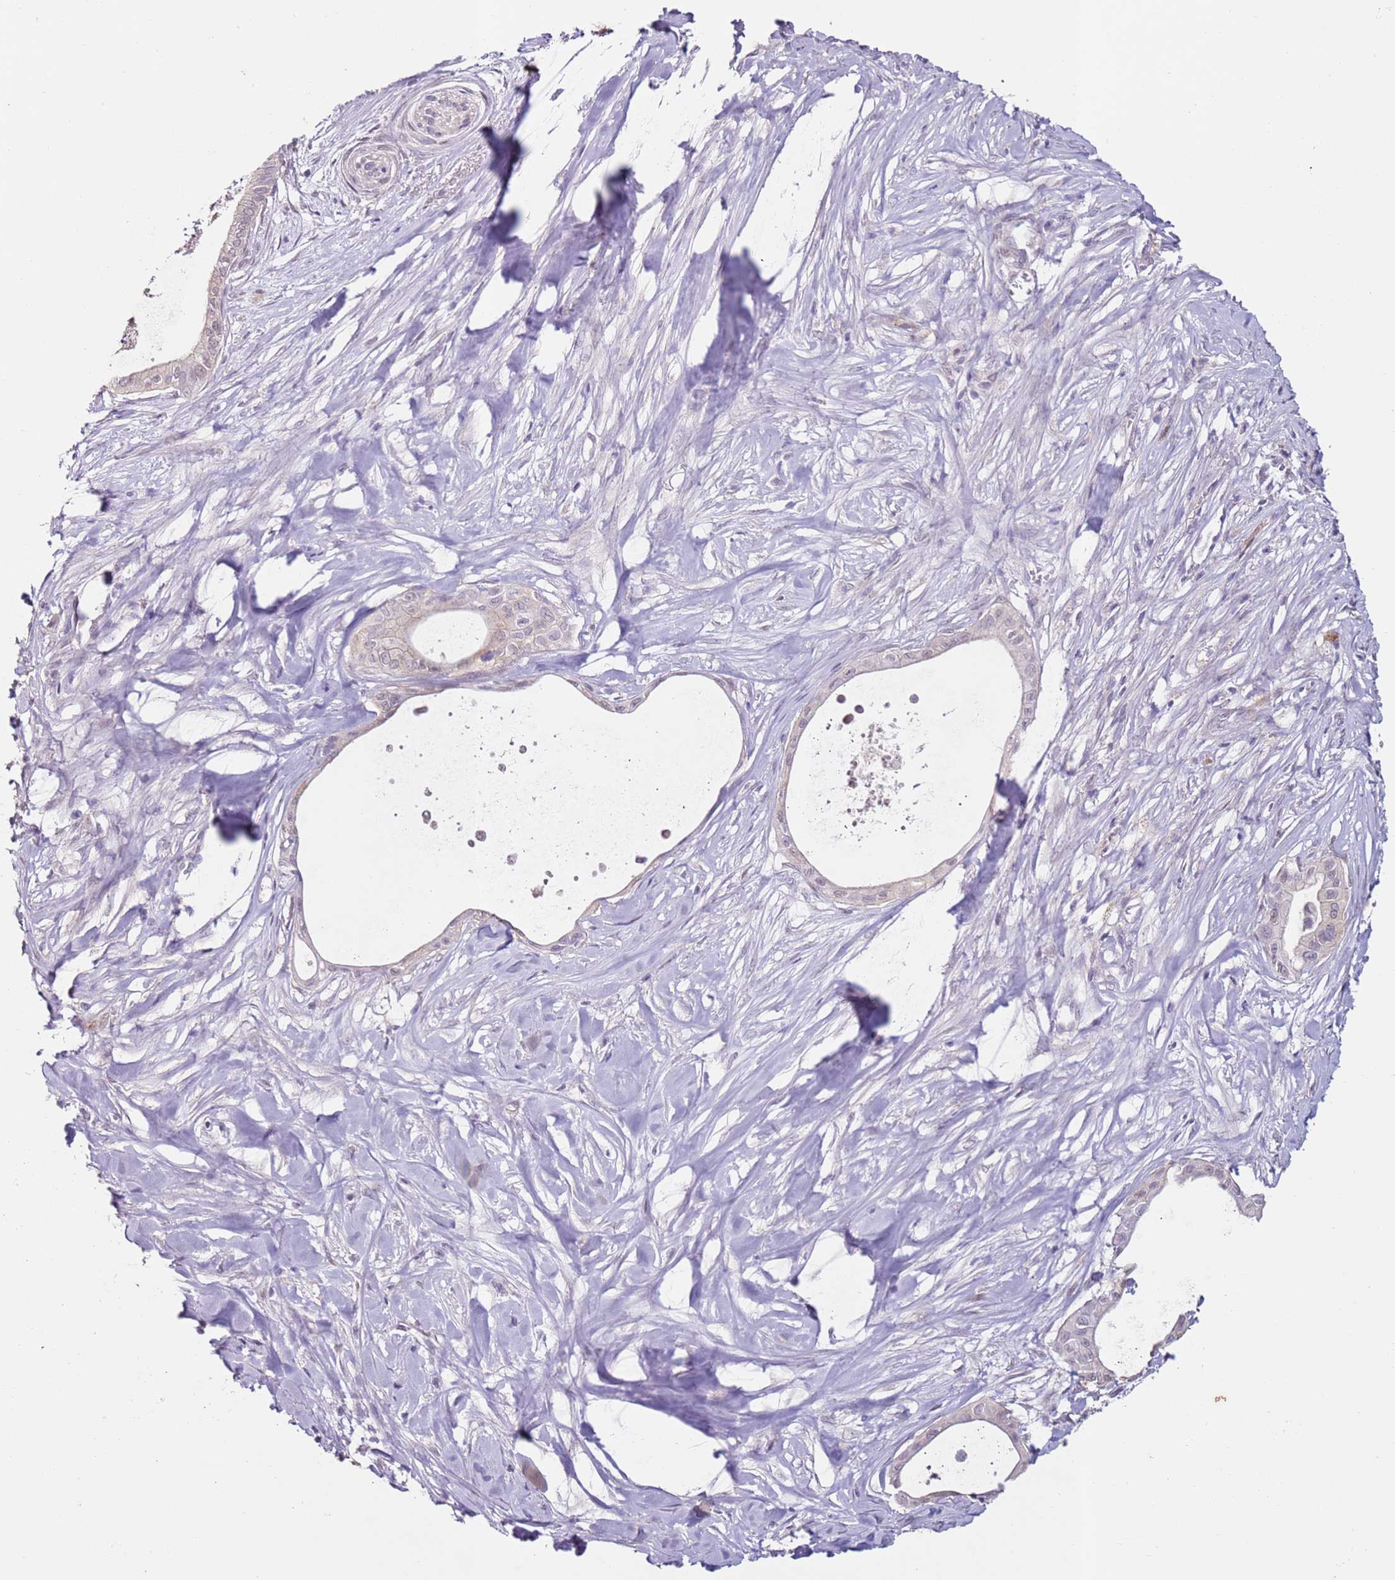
{"staining": {"intensity": "negative", "quantity": "none", "location": "none"}, "tissue": "pancreatic cancer", "cell_type": "Tumor cells", "image_type": "cancer", "snomed": [{"axis": "morphology", "description": "Adenocarcinoma, NOS"}, {"axis": "topography", "description": "Pancreas"}], "caption": "Immunohistochemical staining of pancreatic cancer (adenocarcinoma) demonstrates no significant expression in tumor cells.", "gene": "MDH1", "patient": {"sex": "male", "age": 78}}